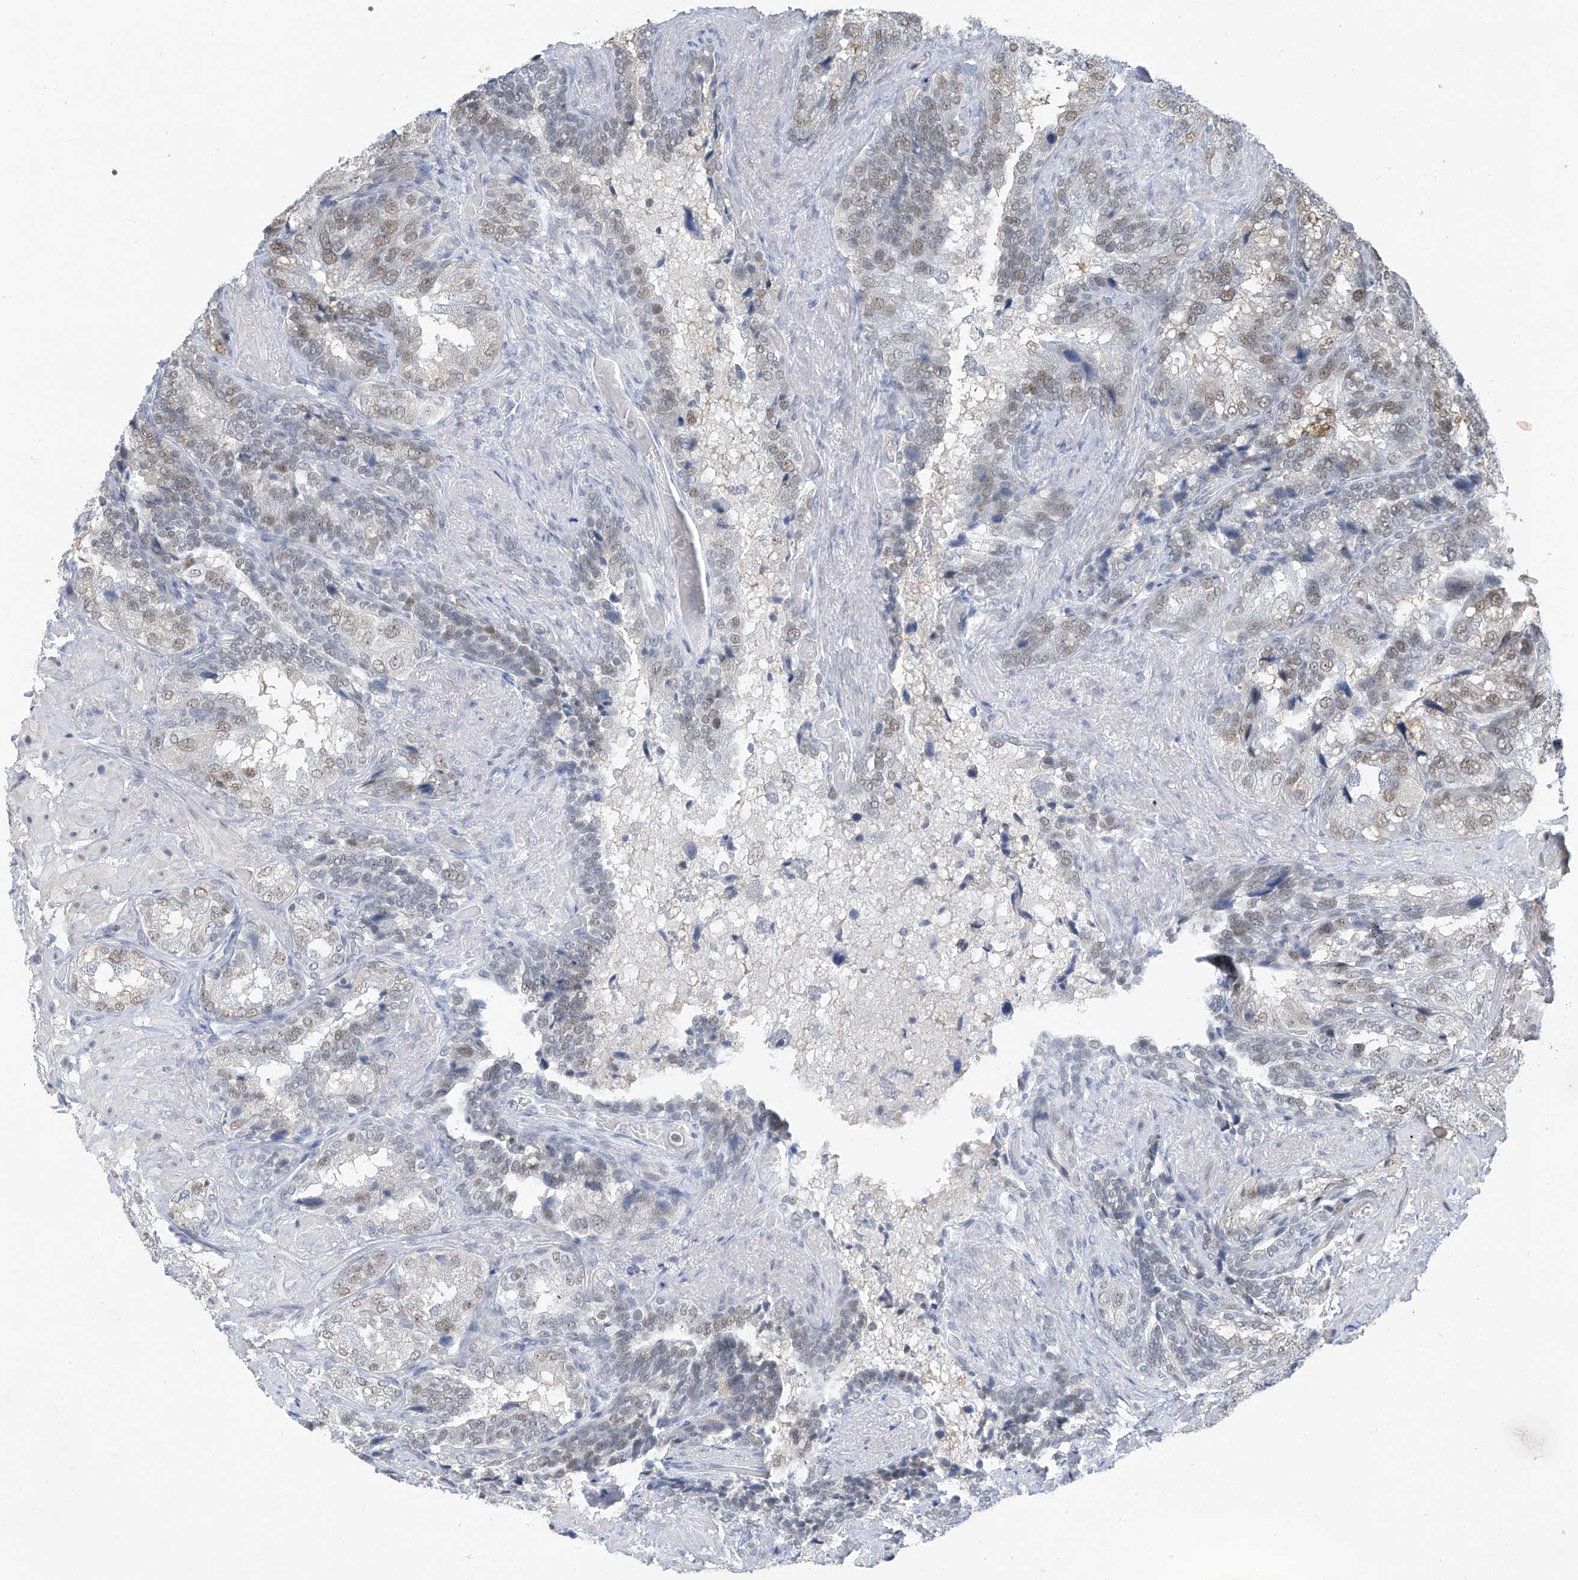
{"staining": {"intensity": "weak", "quantity": "25%-75%", "location": "nuclear"}, "tissue": "seminal vesicle", "cell_type": "Glandular cells", "image_type": "normal", "snomed": [{"axis": "morphology", "description": "Normal tissue, NOS"}, {"axis": "topography", "description": "Seminal veicle"}, {"axis": "topography", "description": "Peripheral nerve tissue"}], "caption": "IHC staining of unremarkable seminal vesicle, which demonstrates low levels of weak nuclear positivity in approximately 25%-75% of glandular cells indicating weak nuclear protein staining. The staining was performed using DAB (3,3'-diaminobenzidine) (brown) for protein detection and nuclei were counterstained in hematoxylin (blue).", "gene": "TAF8", "patient": {"sex": "male", "age": 63}}